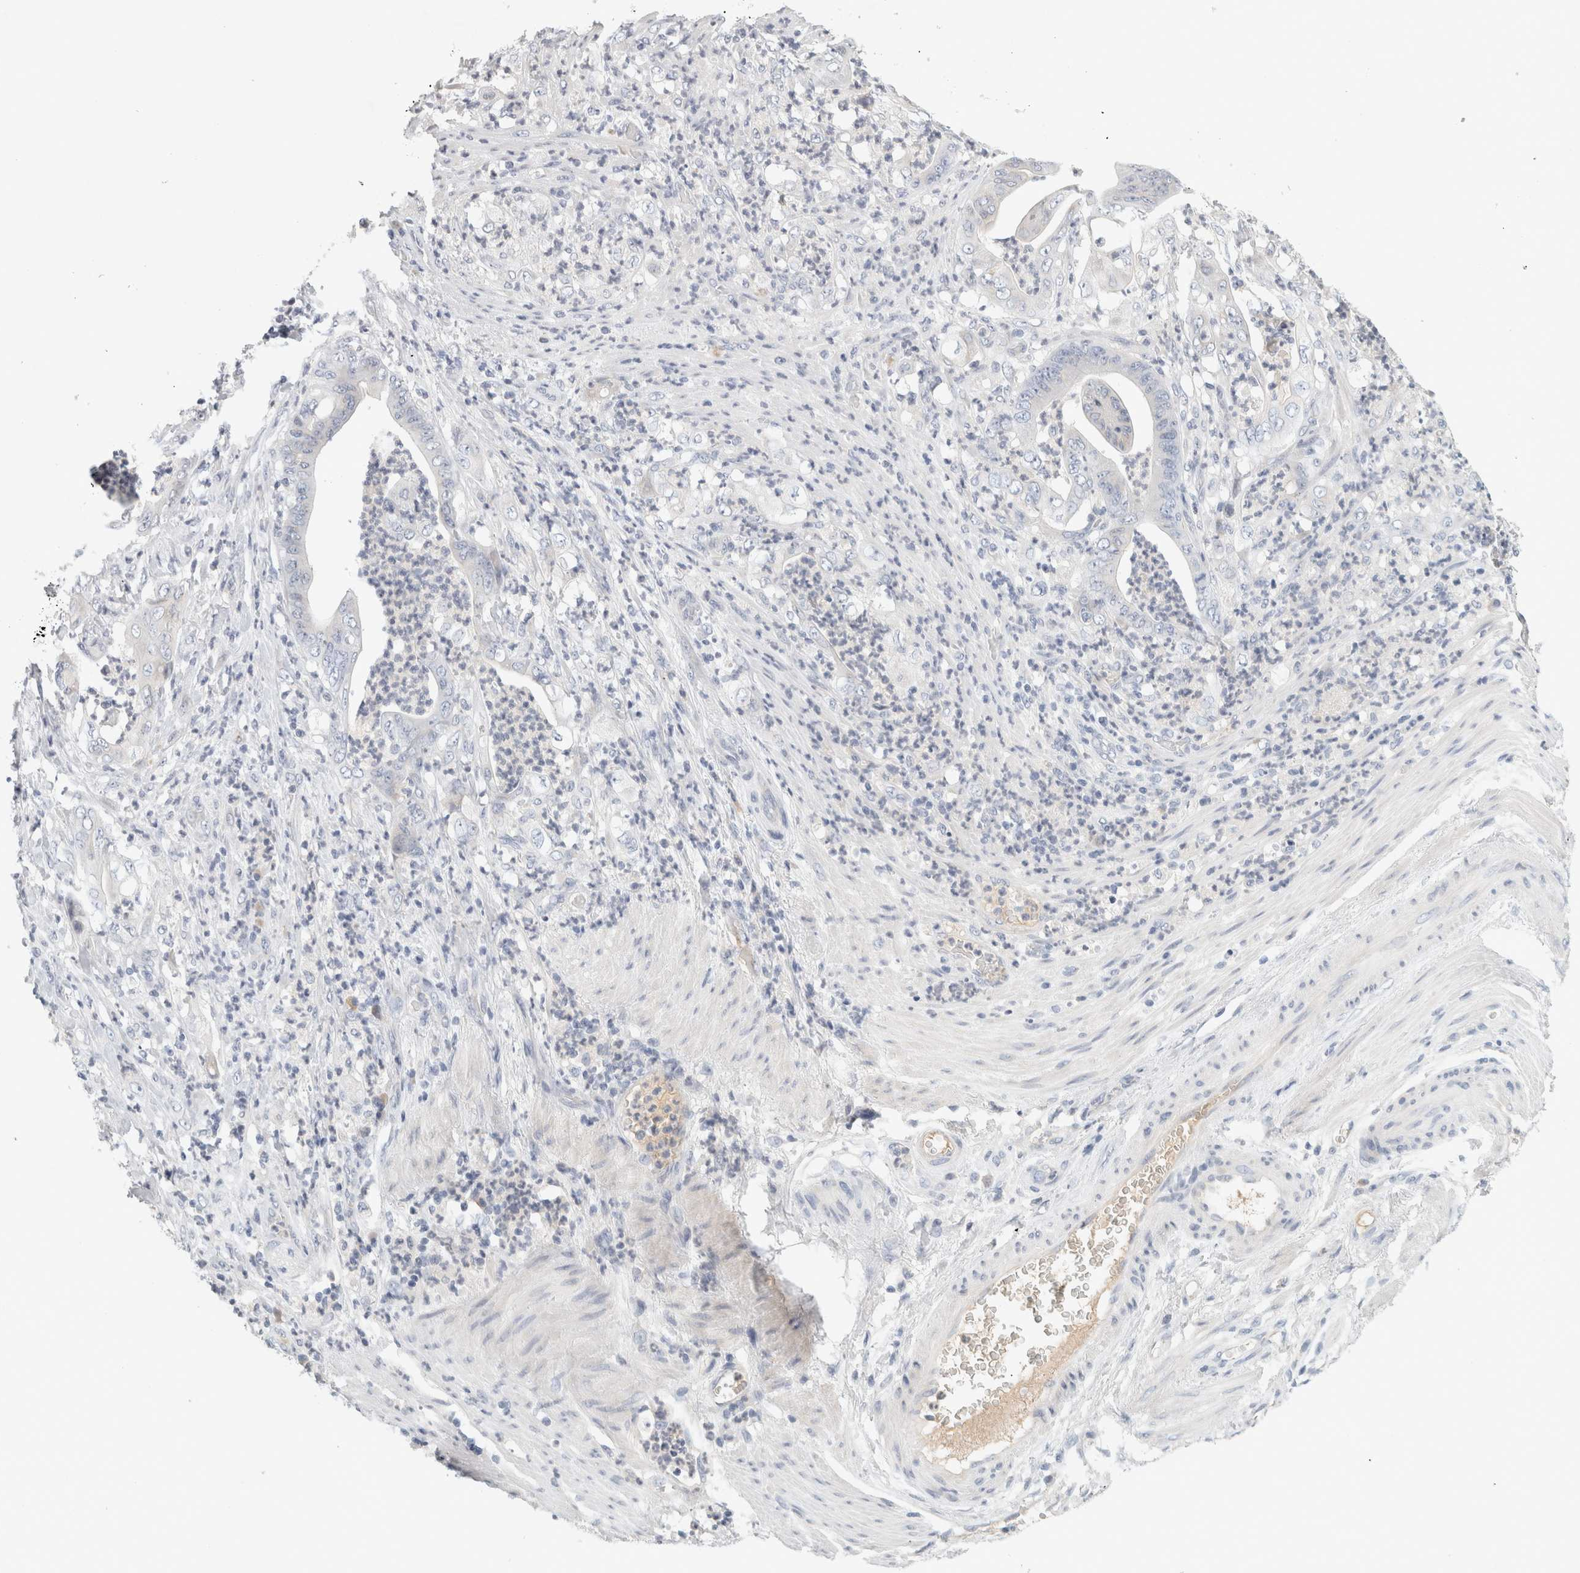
{"staining": {"intensity": "negative", "quantity": "none", "location": "none"}, "tissue": "stomach cancer", "cell_type": "Tumor cells", "image_type": "cancer", "snomed": [{"axis": "morphology", "description": "Adenocarcinoma, NOS"}, {"axis": "topography", "description": "Stomach"}], "caption": "Tumor cells show no significant protein positivity in stomach adenocarcinoma. (Stains: DAB IHC with hematoxylin counter stain, Microscopy: brightfield microscopy at high magnification).", "gene": "STK31", "patient": {"sex": "female", "age": 73}}